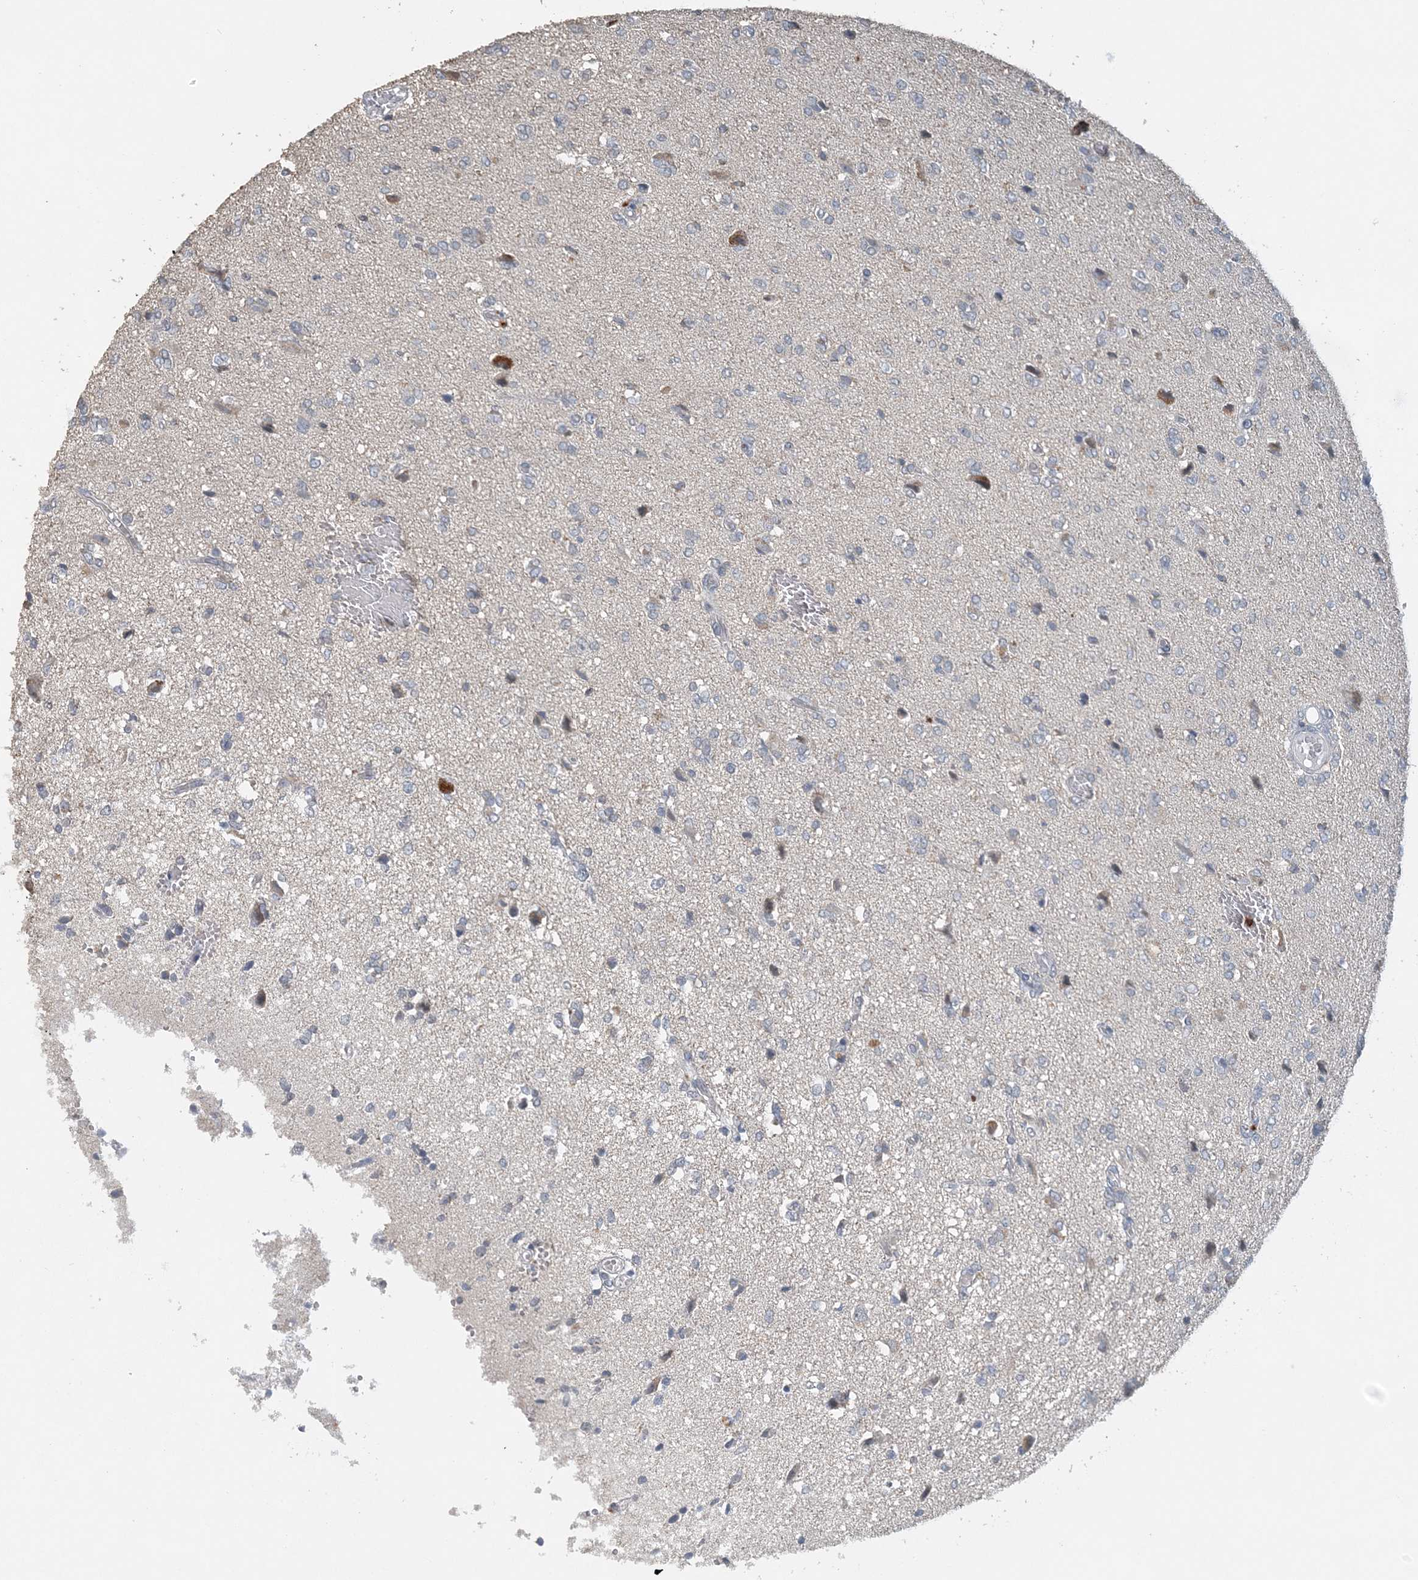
{"staining": {"intensity": "negative", "quantity": "none", "location": "none"}, "tissue": "glioma", "cell_type": "Tumor cells", "image_type": "cancer", "snomed": [{"axis": "morphology", "description": "Glioma, malignant, High grade"}, {"axis": "topography", "description": "Brain"}], "caption": "There is no significant expression in tumor cells of high-grade glioma (malignant).", "gene": "FAM110A", "patient": {"sex": "female", "age": 59}}